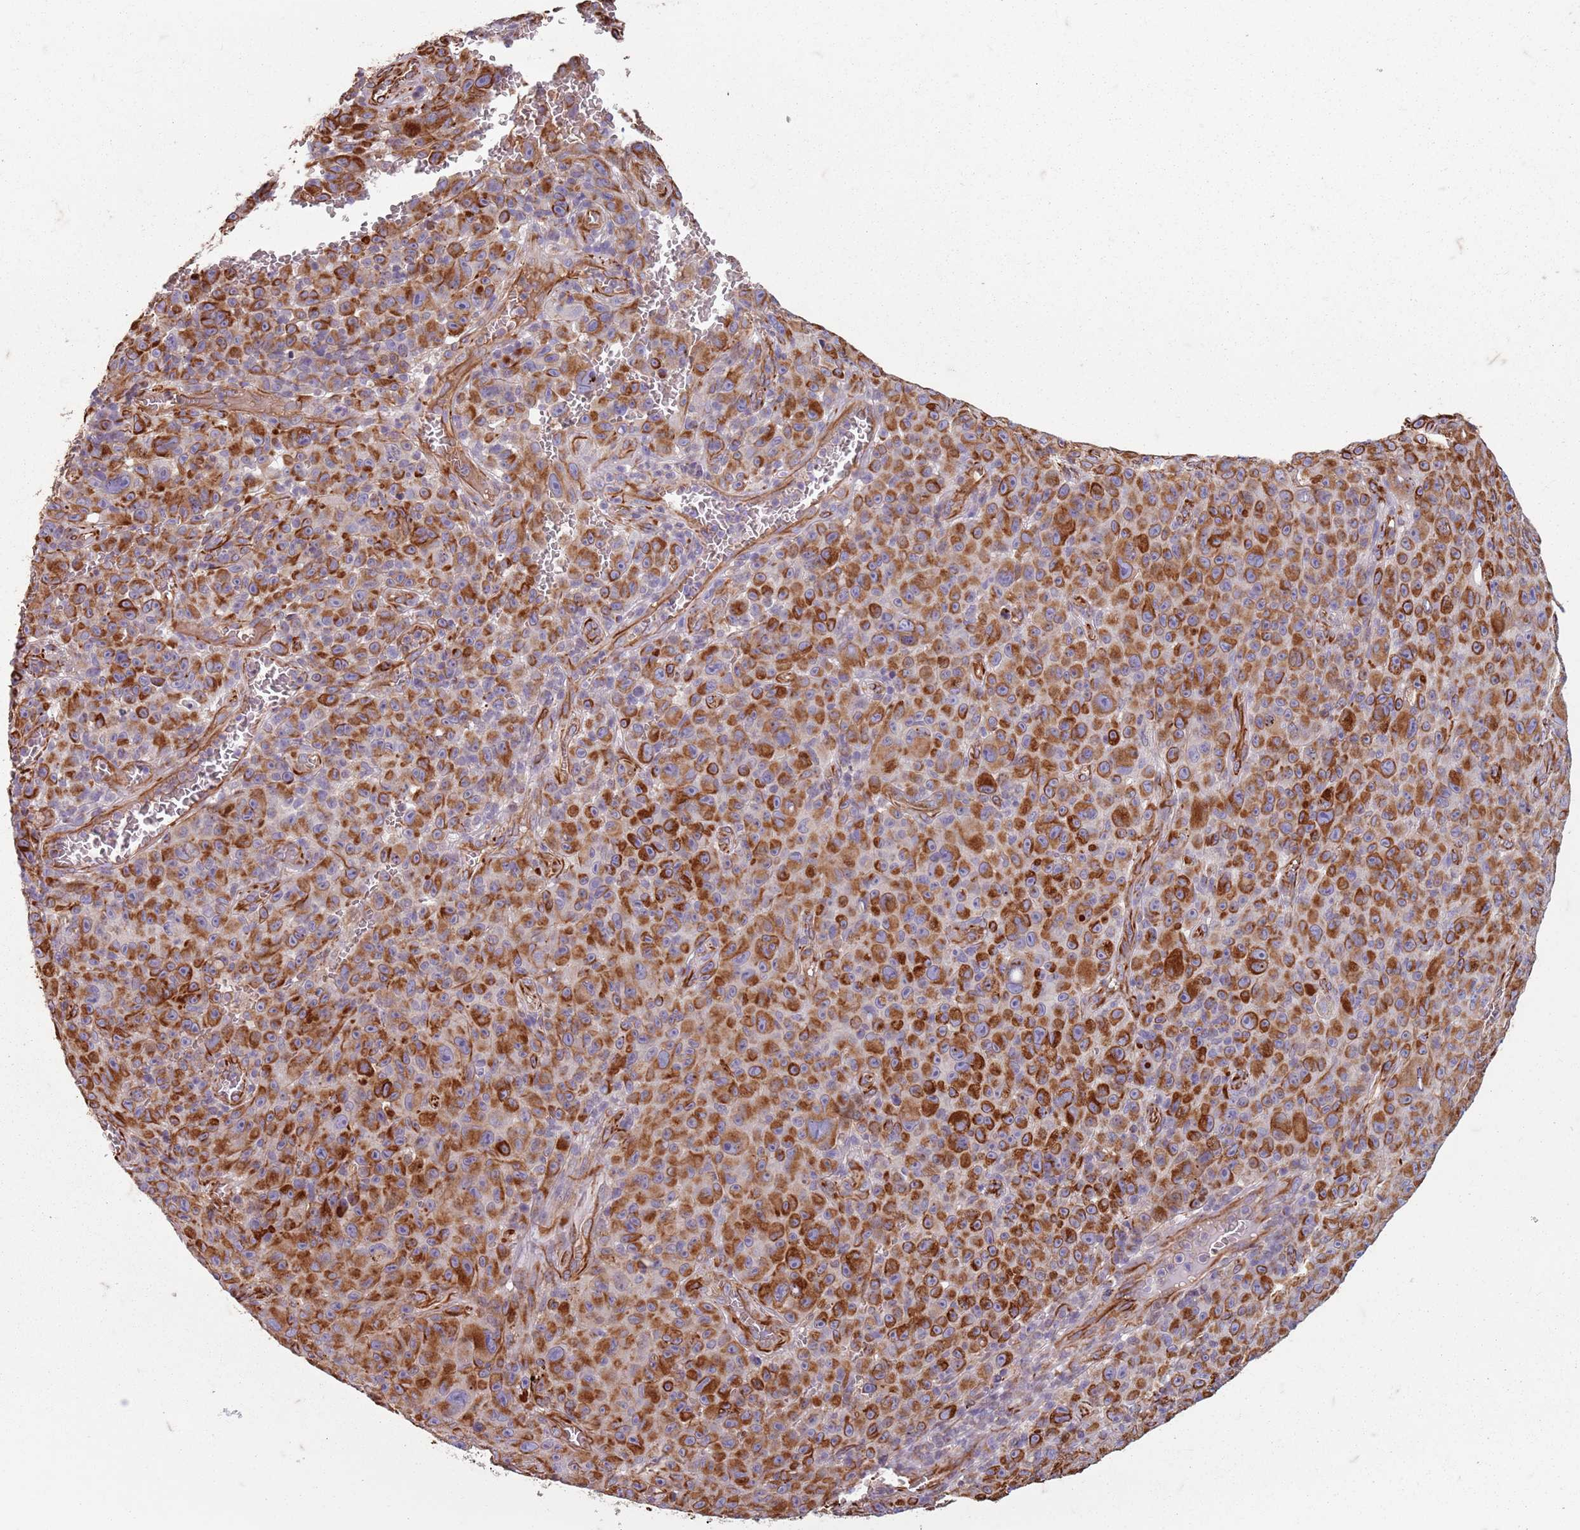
{"staining": {"intensity": "moderate", "quantity": ">75%", "location": "cytoplasmic/membranous"}, "tissue": "melanoma", "cell_type": "Tumor cells", "image_type": "cancer", "snomed": [{"axis": "morphology", "description": "Malignant melanoma, NOS"}, {"axis": "topography", "description": "Skin"}], "caption": "High-magnification brightfield microscopy of malignant melanoma stained with DAB (3,3'-diaminobenzidine) (brown) and counterstained with hematoxylin (blue). tumor cells exhibit moderate cytoplasmic/membranous expression is present in approximately>75% of cells. (brown staining indicates protein expression, while blue staining denotes nuclei).", "gene": "TAS2R38", "patient": {"sex": "female", "age": 82}}